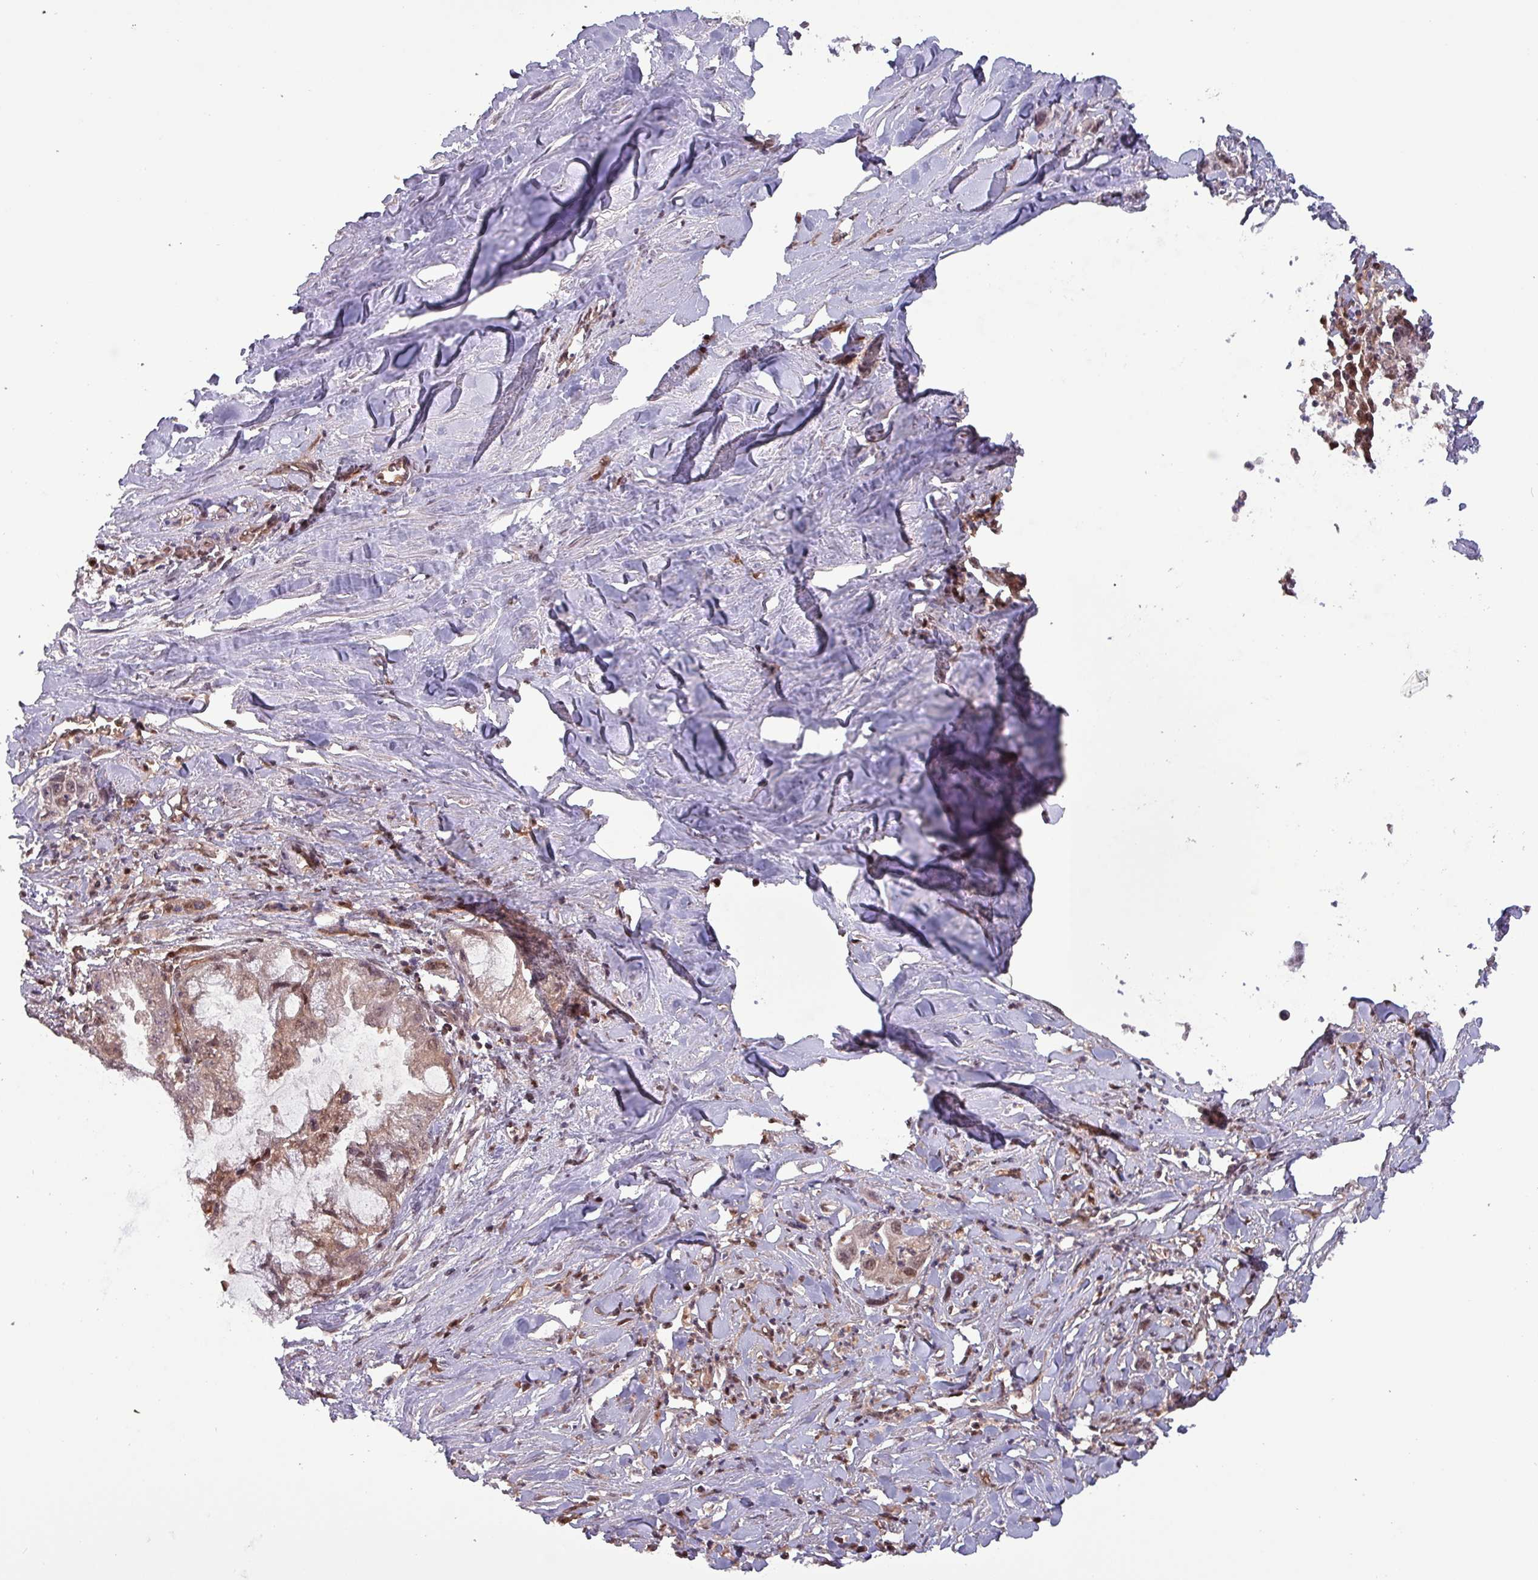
{"staining": {"intensity": "weak", "quantity": "<25%", "location": "cytoplasmic/membranous,nuclear"}, "tissue": "pancreatic cancer", "cell_type": "Tumor cells", "image_type": "cancer", "snomed": [{"axis": "morphology", "description": "Adenocarcinoma, NOS"}, {"axis": "topography", "description": "Pancreas"}], "caption": "Immunohistochemistry micrograph of neoplastic tissue: adenocarcinoma (pancreatic) stained with DAB (3,3'-diaminobenzidine) displays no significant protein positivity in tumor cells.", "gene": "PSMB8", "patient": {"sex": "male", "age": 73}}